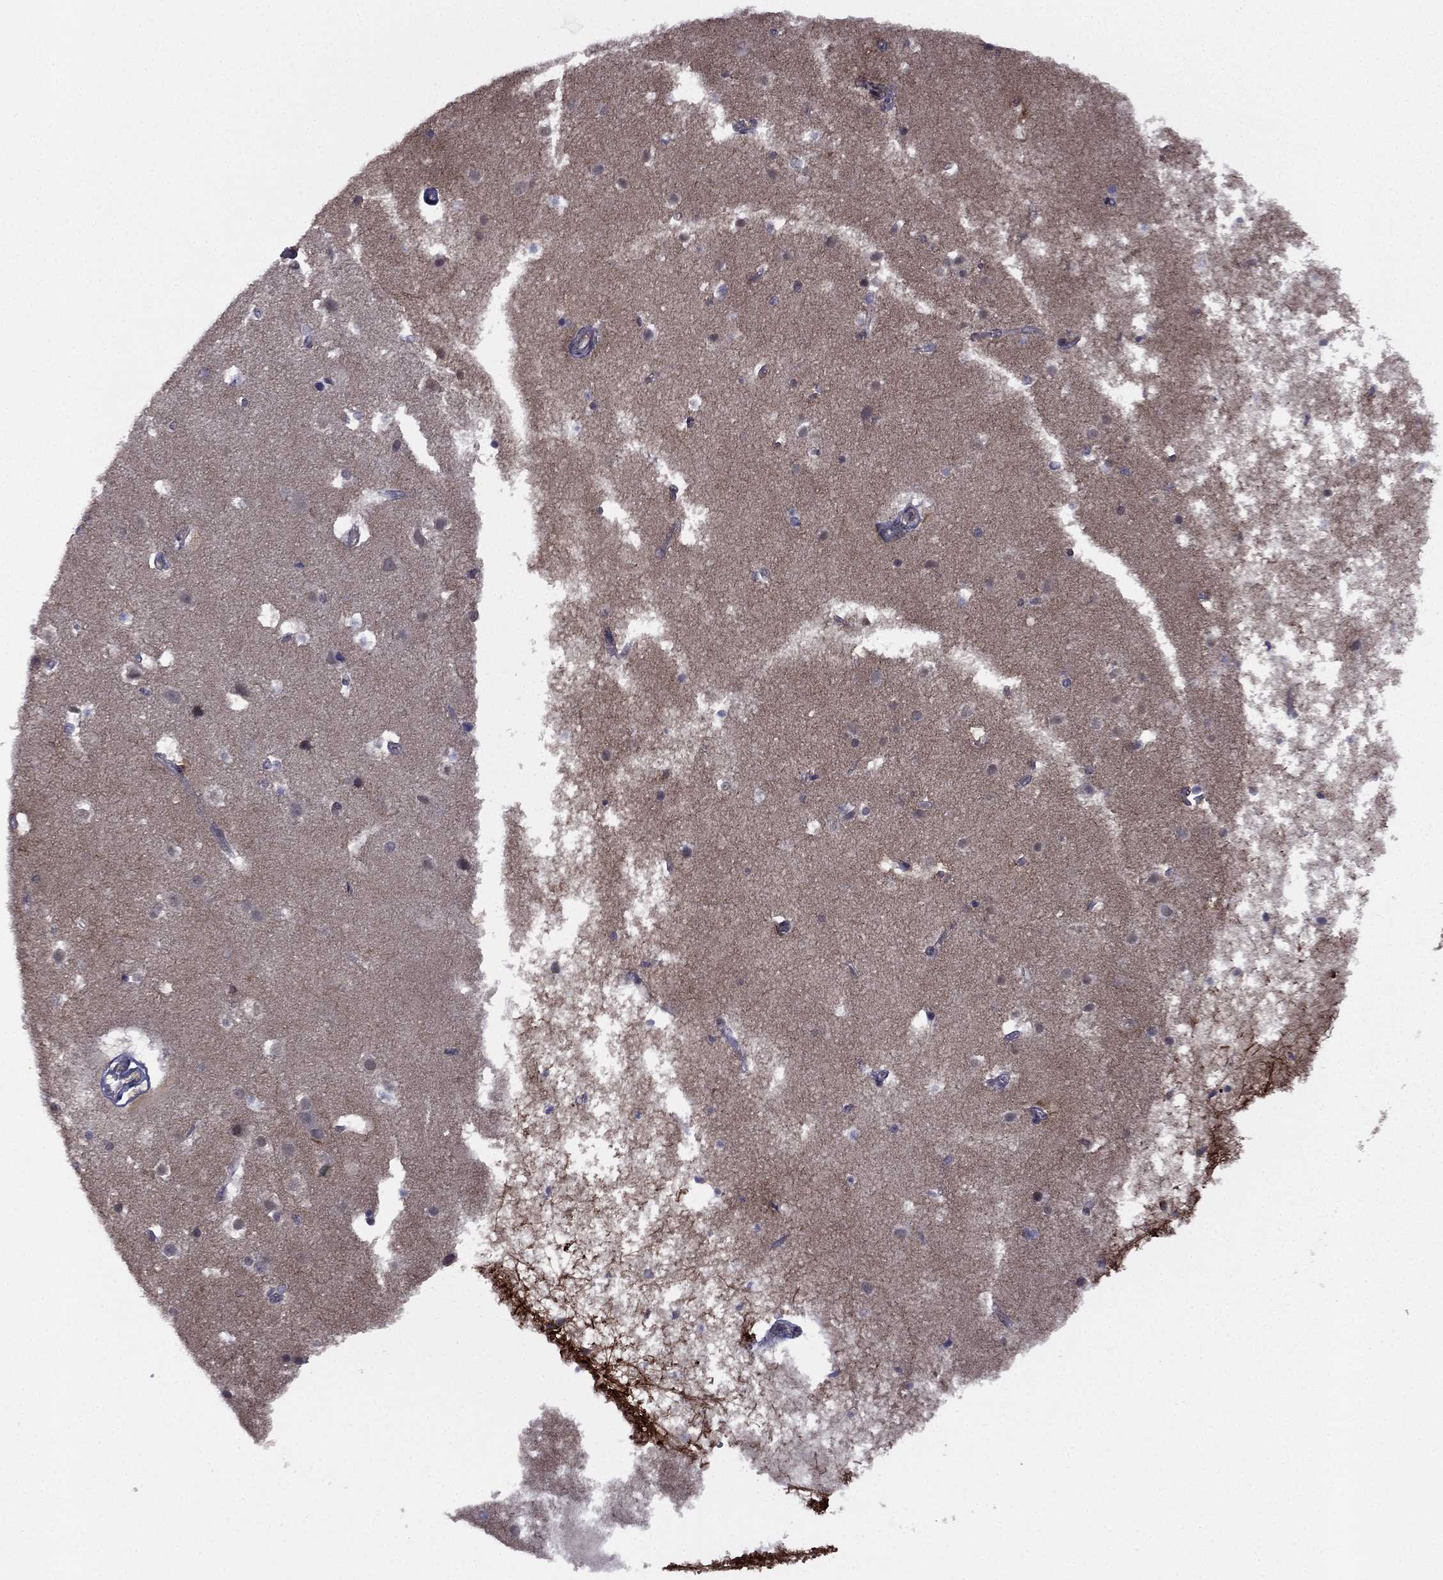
{"staining": {"intensity": "negative", "quantity": "none", "location": "none"}, "tissue": "cerebral cortex", "cell_type": "Endothelial cells", "image_type": "normal", "snomed": [{"axis": "morphology", "description": "Normal tissue, NOS"}, {"axis": "topography", "description": "Cerebral cortex"}], "caption": "High power microscopy image of an immunohistochemistry (IHC) photomicrograph of unremarkable cerebral cortex, revealing no significant staining in endothelial cells.", "gene": "ACTRT2", "patient": {"sex": "female", "age": 52}}